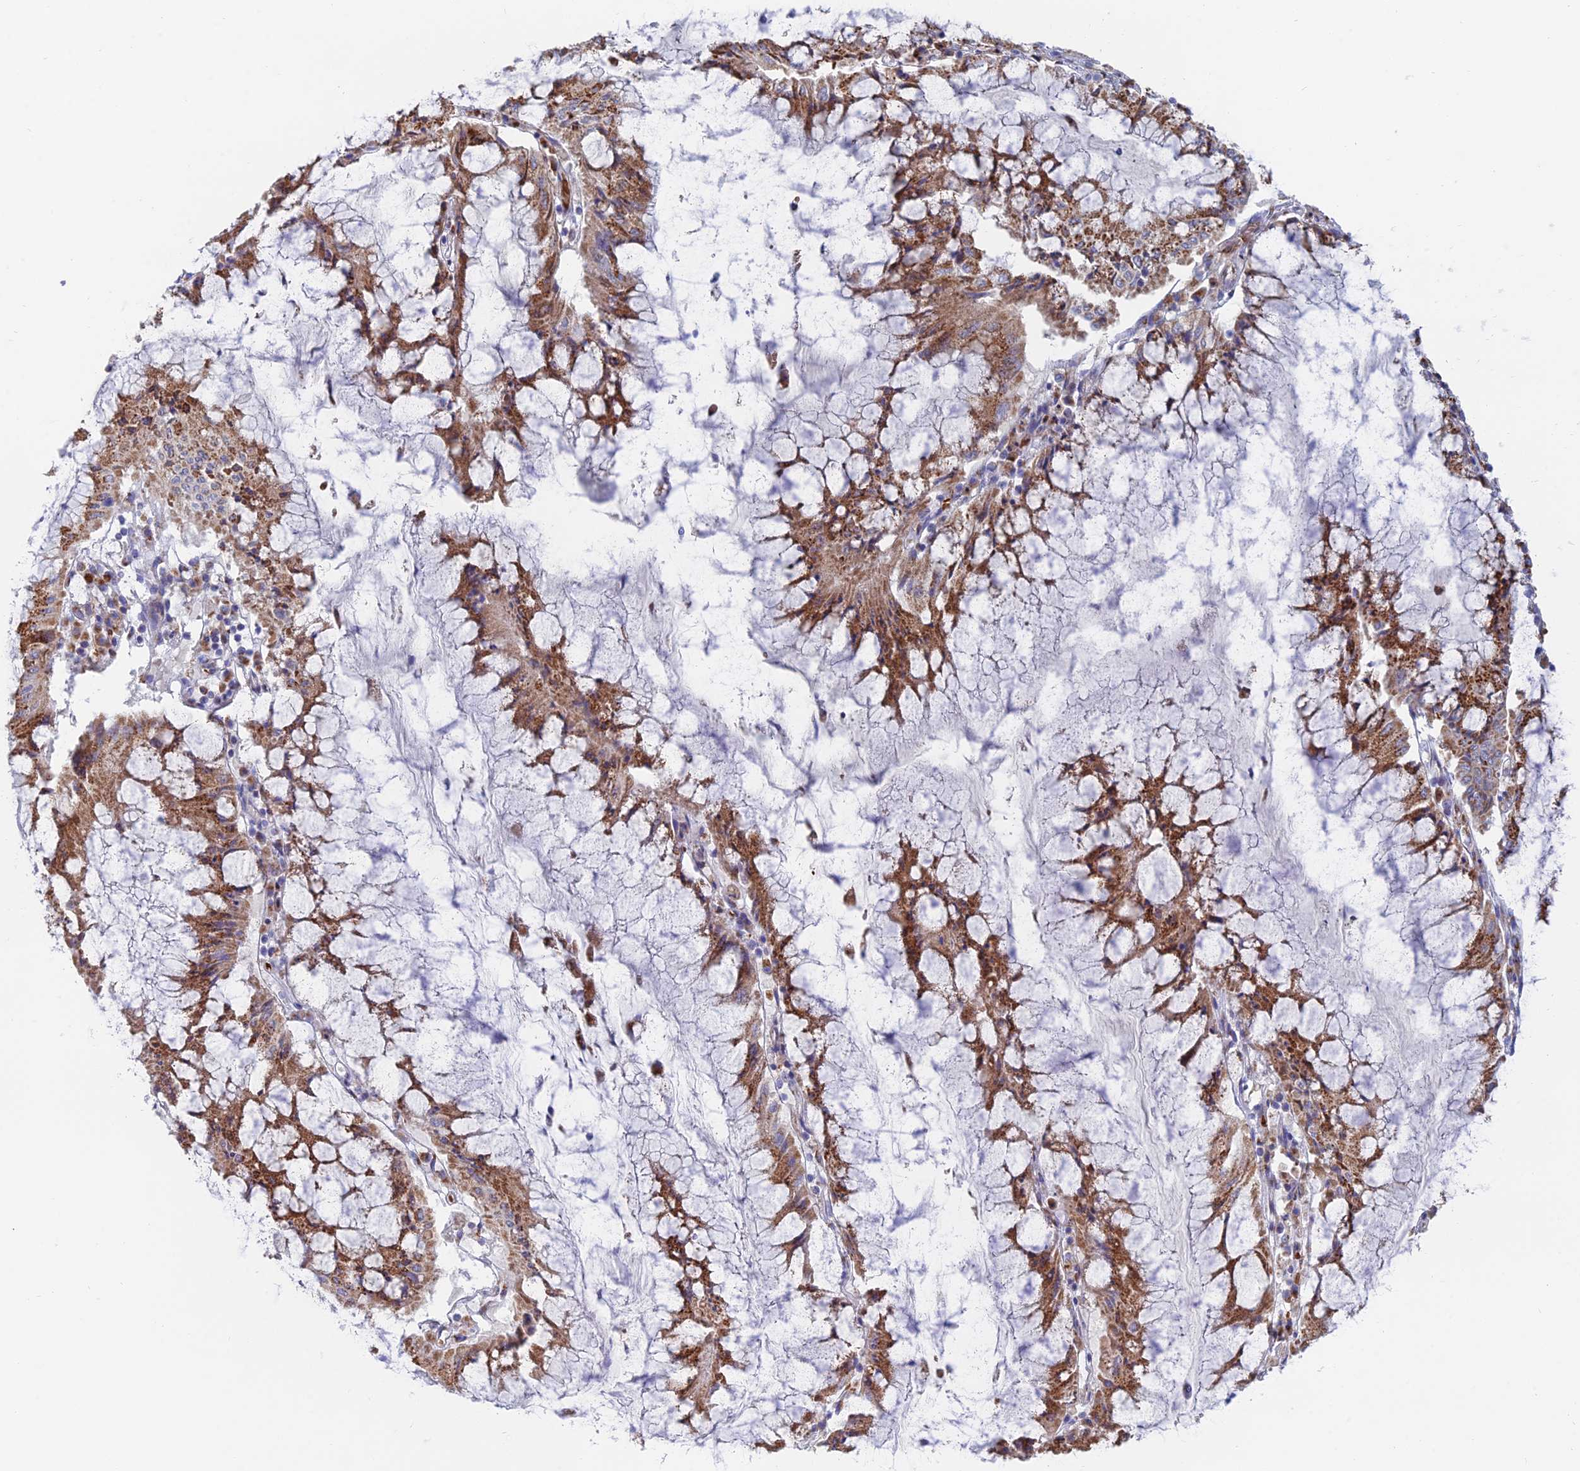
{"staining": {"intensity": "moderate", "quantity": ">75%", "location": "cytoplasmic/membranous"}, "tissue": "pancreatic cancer", "cell_type": "Tumor cells", "image_type": "cancer", "snomed": [{"axis": "morphology", "description": "Adenocarcinoma, NOS"}, {"axis": "topography", "description": "Pancreas"}], "caption": "Immunohistochemistry micrograph of human pancreatic cancer stained for a protein (brown), which displays medium levels of moderate cytoplasmic/membranous staining in approximately >75% of tumor cells.", "gene": "HS2ST1", "patient": {"sex": "female", "age": 50}}